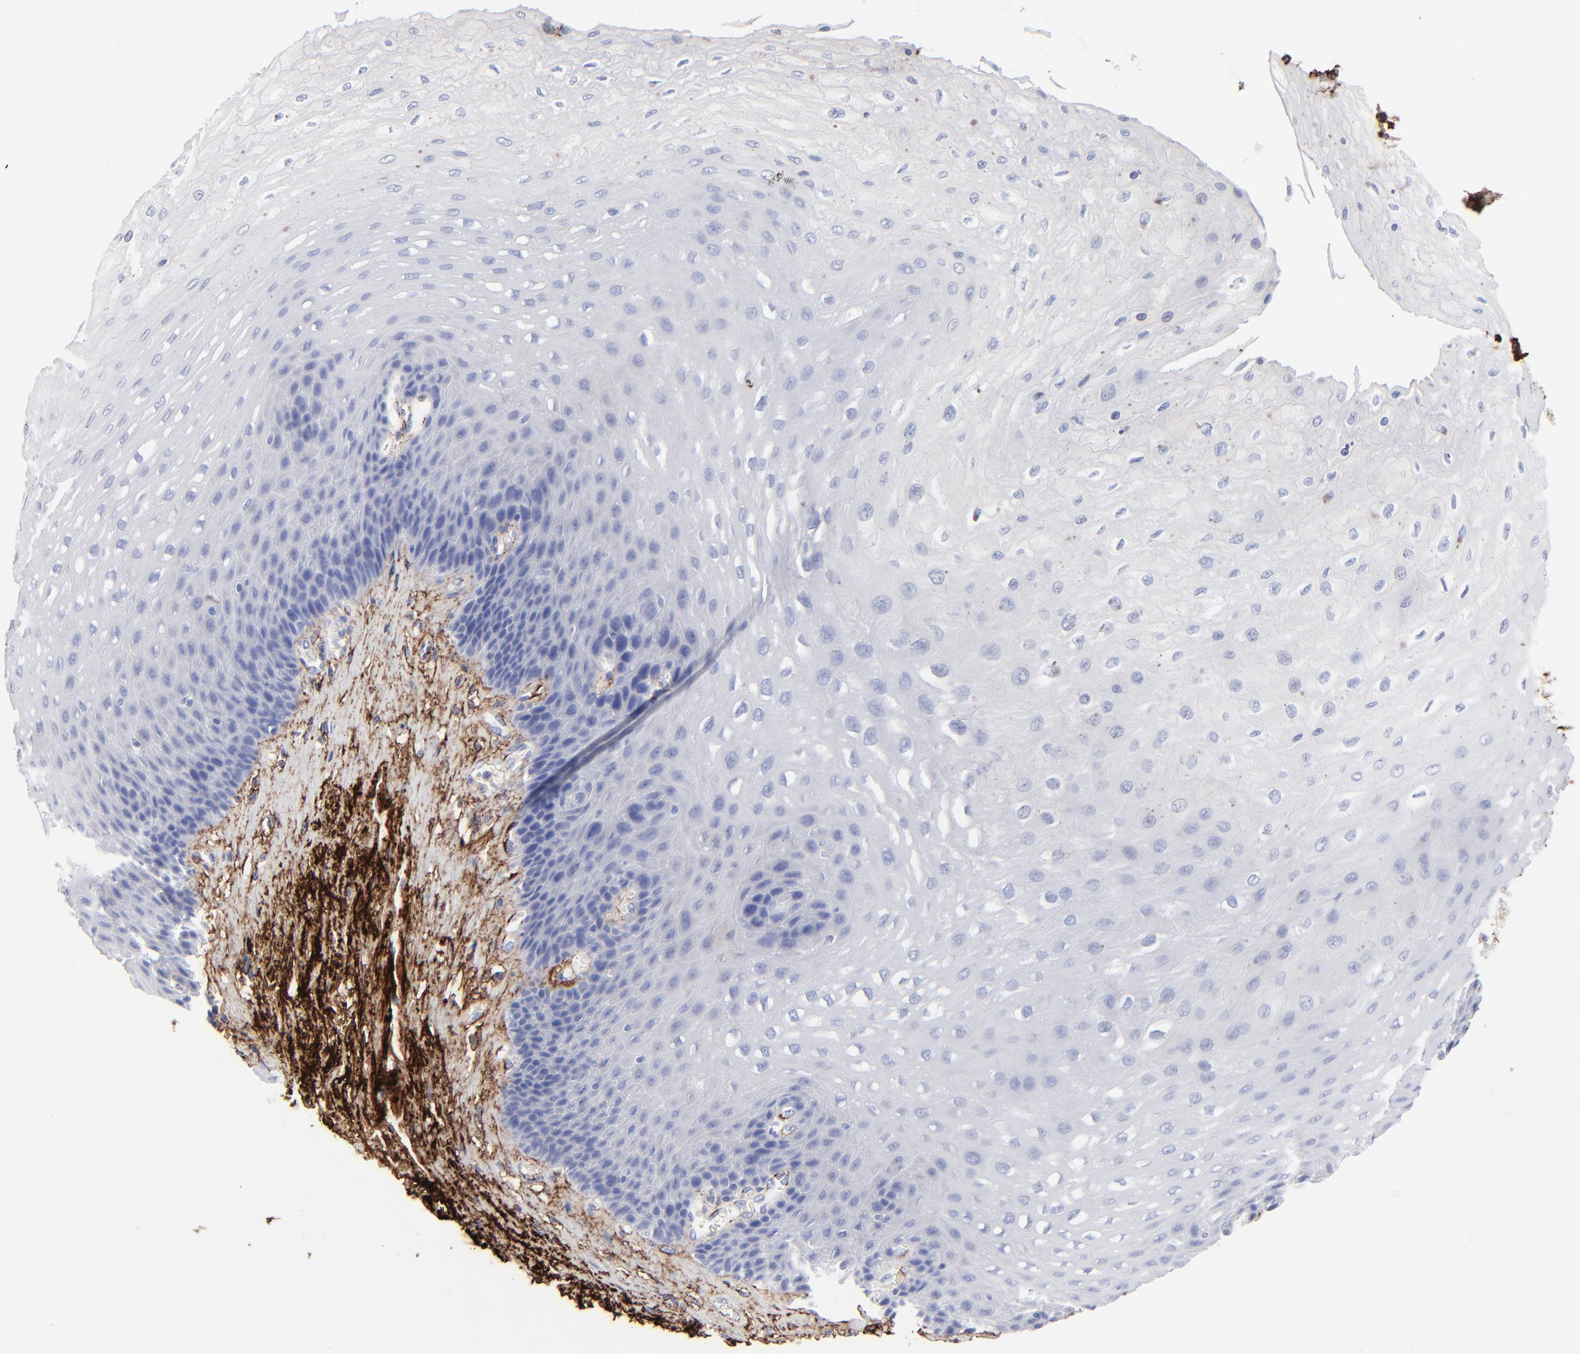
{"staining": {"intensity": "negative", "quantity": "none", "location": "none"}, "tissue": "esophagus", "cell_type": "Squamous epithelial cells", "image_type": "normal", "snomed": [{"axis": "morphology", "description": "Normal tissue, NOS"}, {"axis": "topography", "description": "Esophagus"}], "caption": "DAB immunohistochemical staining of benign human esophagus exhibits no significant staining in squamous epithelial cells. Nuclei are stained in blue.", "gene": "FBLN2", "patient": {"sex": "female", "age": 72}}